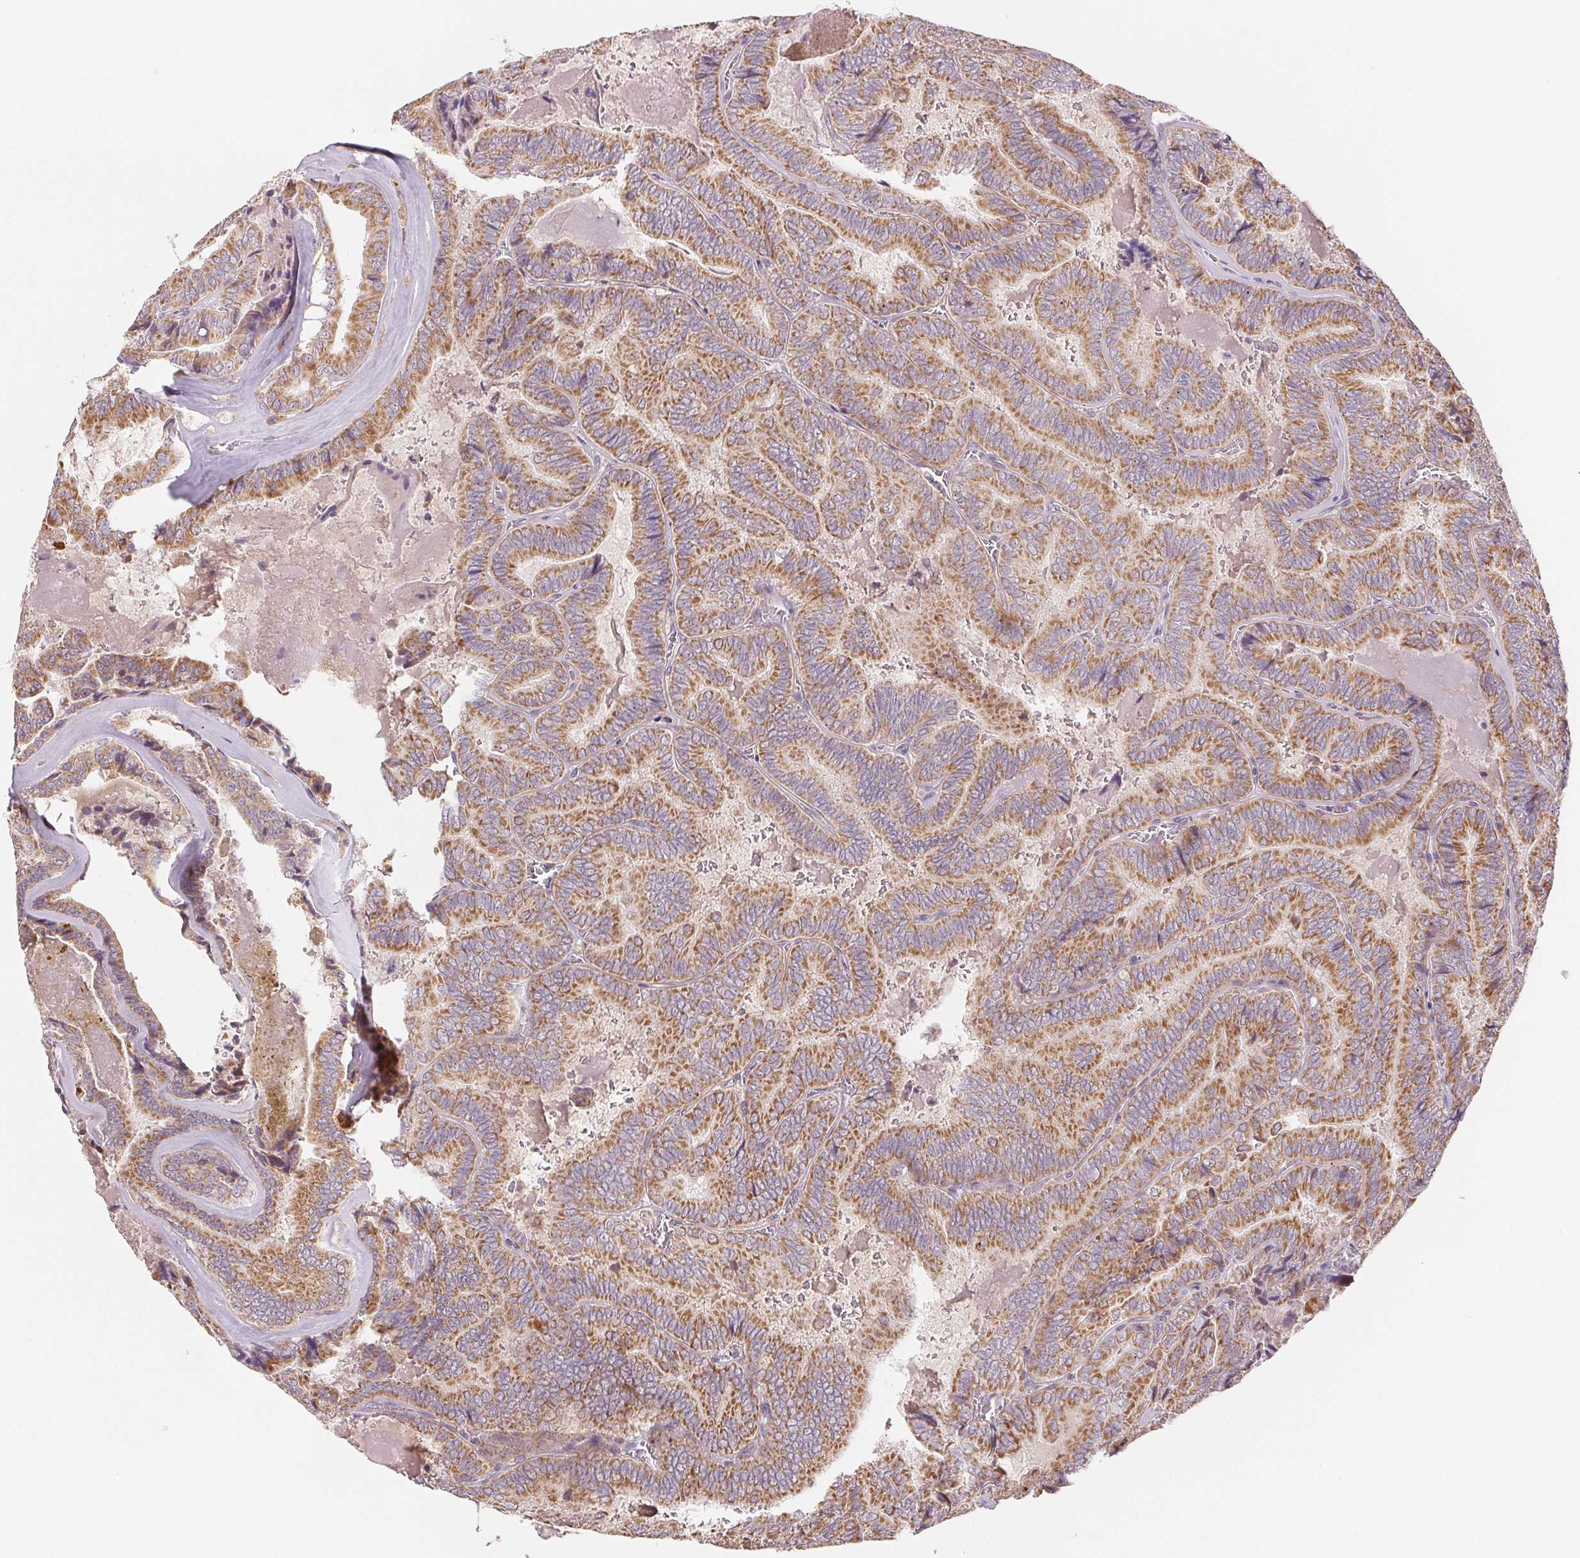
{"staining": {"intensity": "moderate", "quantity": ">75%", "location": "cytoplasmic/membranous"}, "tissue": "thyroid cancer", "cell_type": "Tumor cells", "image_type": "cancer", "snomed": [{"axis": "morphology", "description": "Papillary adenocarcinoma, NOS"}, {"axis": "topography", "description": "Thyroid gland"}], "caption": "A micrograph showing moderate cytoplasmic/membranous staining in about >75% of tumor cells in thyroid papillary adenocarcinoma, as visualized by brown immunohistochemical staining.", "gene": "HINT2", "patient": {"sex": "female", "age": 75}}